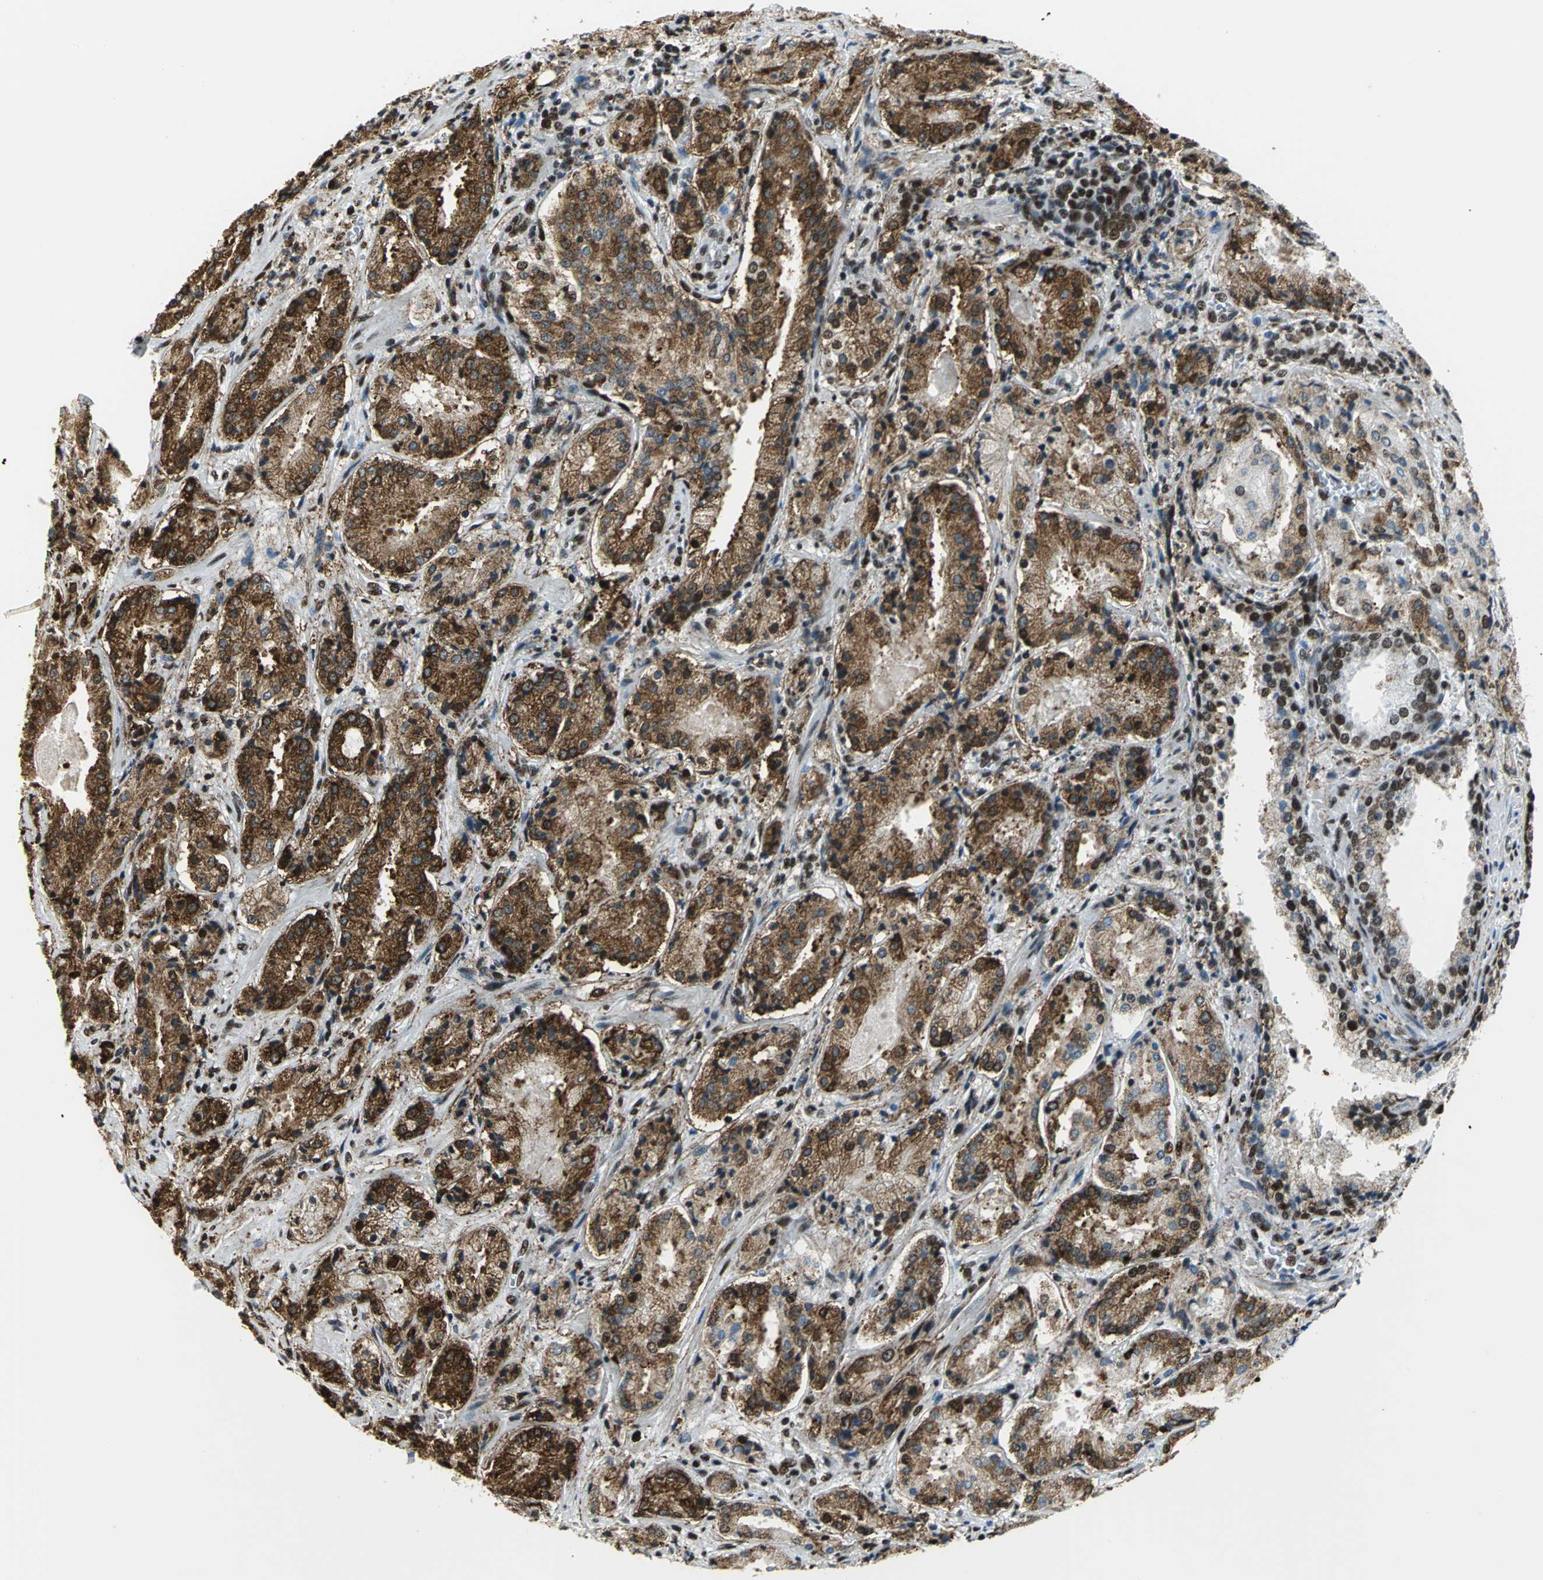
{"staining": {"intensity": "strong", "quantity": ">75%", "location": "cytoplasmic/membranous,nuclear"}, "tissue": "prostate cancer", "cell_type": "Tumor cells", "image_type": "cancer", "snomed": [{"axis": "morphology", "description": "Adenocarcinoma, High grade"}, {"axis": "topography", "description": "Prostate"}], "caption": "Immunohistochemical staining of high-grade adenocarcinoma (prostate) reveals high levels of strong cytoplasmic/membranous and nuclear positivity in about >75% of tumor cells.", "gene": "APEX1", "patient": {"sex": "male", "age": 58}}